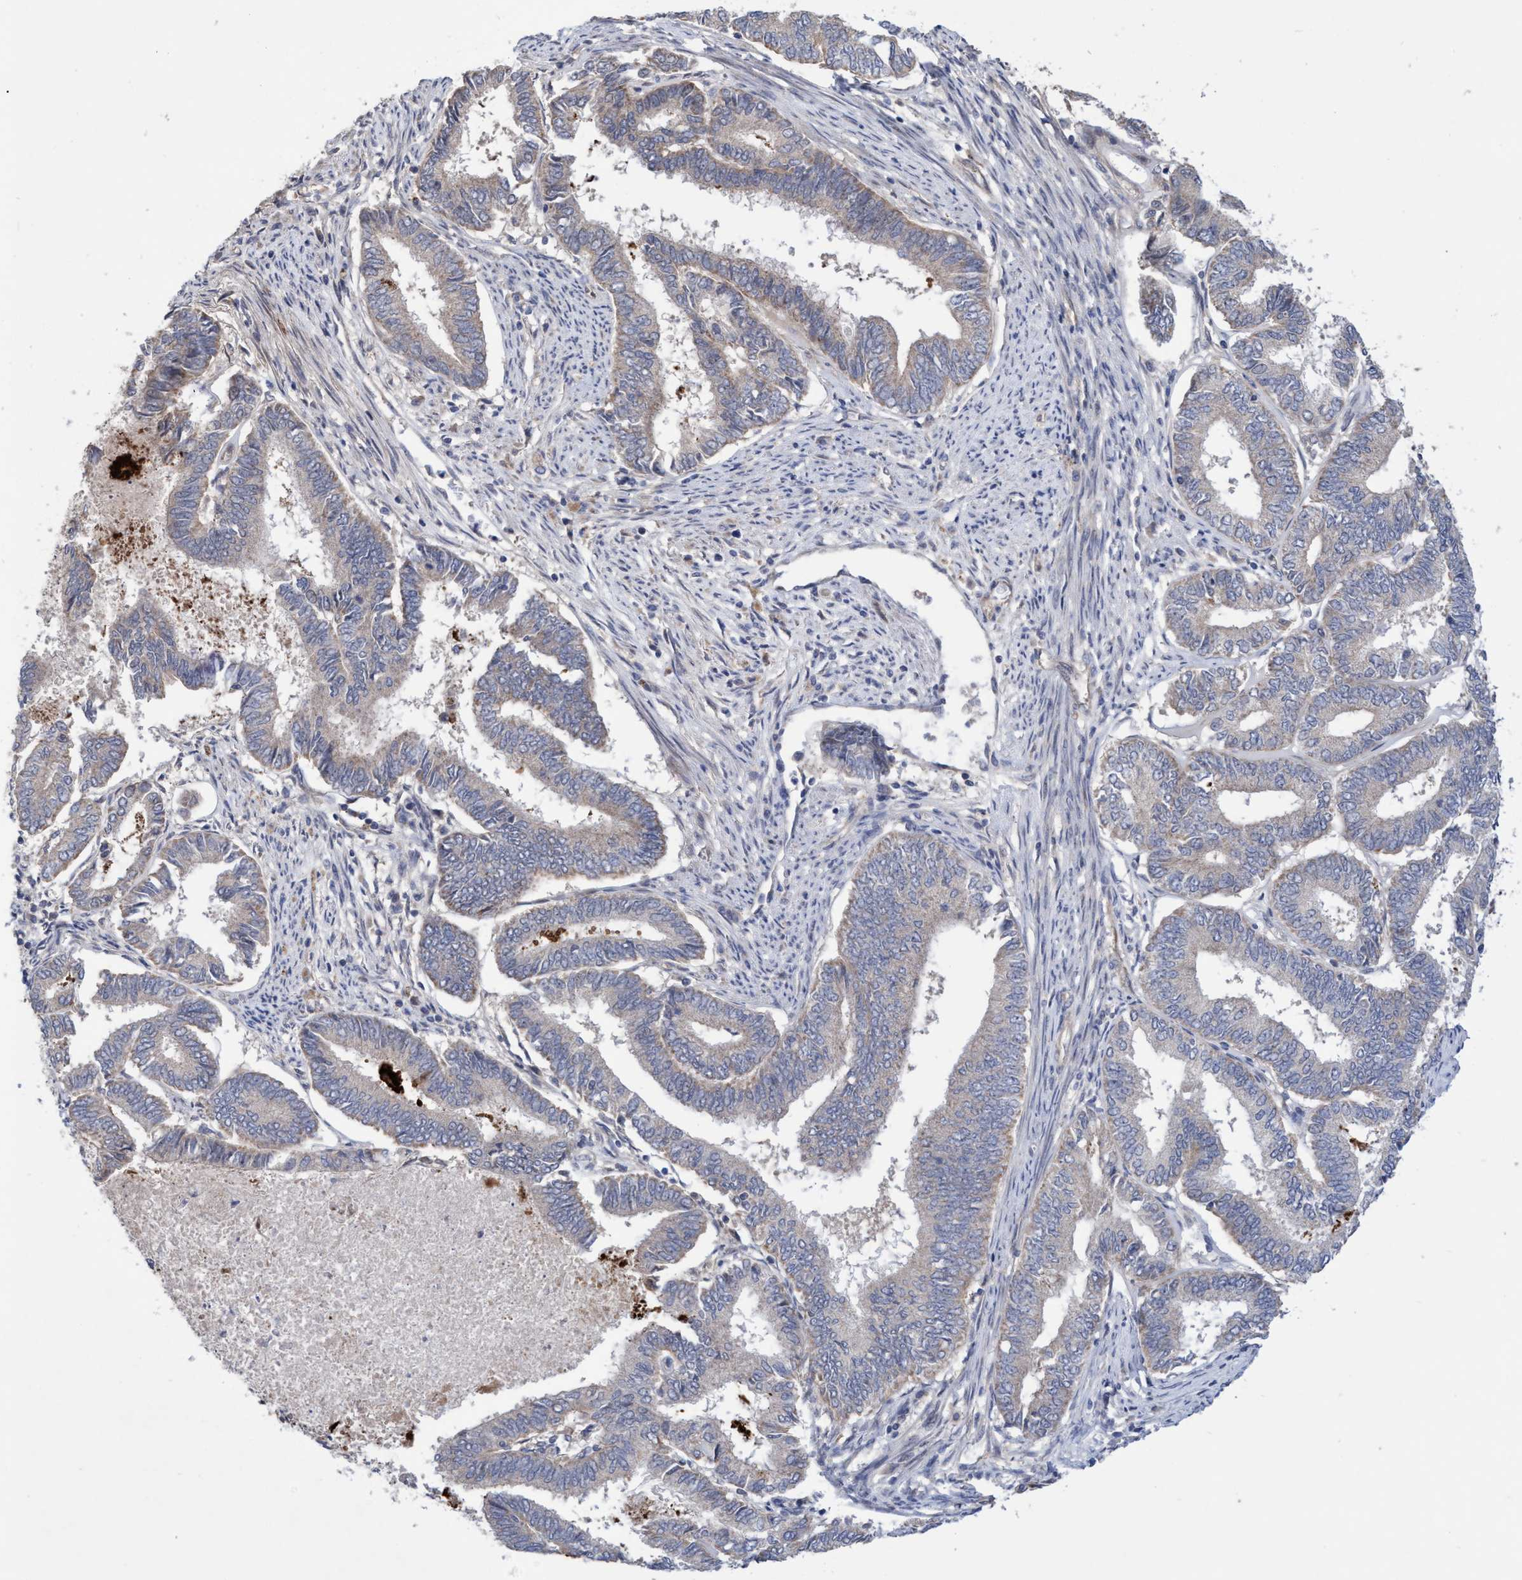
{"staining": {"intensity": "negative", "quantity": "none", "location": "none"}, "tissue": "endometrial cancer", "cell_type": "Tumor cells", "image_type": "cancer", "snomed": [{"axis": "morphology", "description": "Adenocarcinoma, NOS"}, {"axis": "topography", "description": "Endometrium"}], "caption": "An image of human adenocarcinoma (endometrial) is negative for staining in tumor cells.", "gene": "P2RY14", "patient": {"sex": "female", "age": 86}}